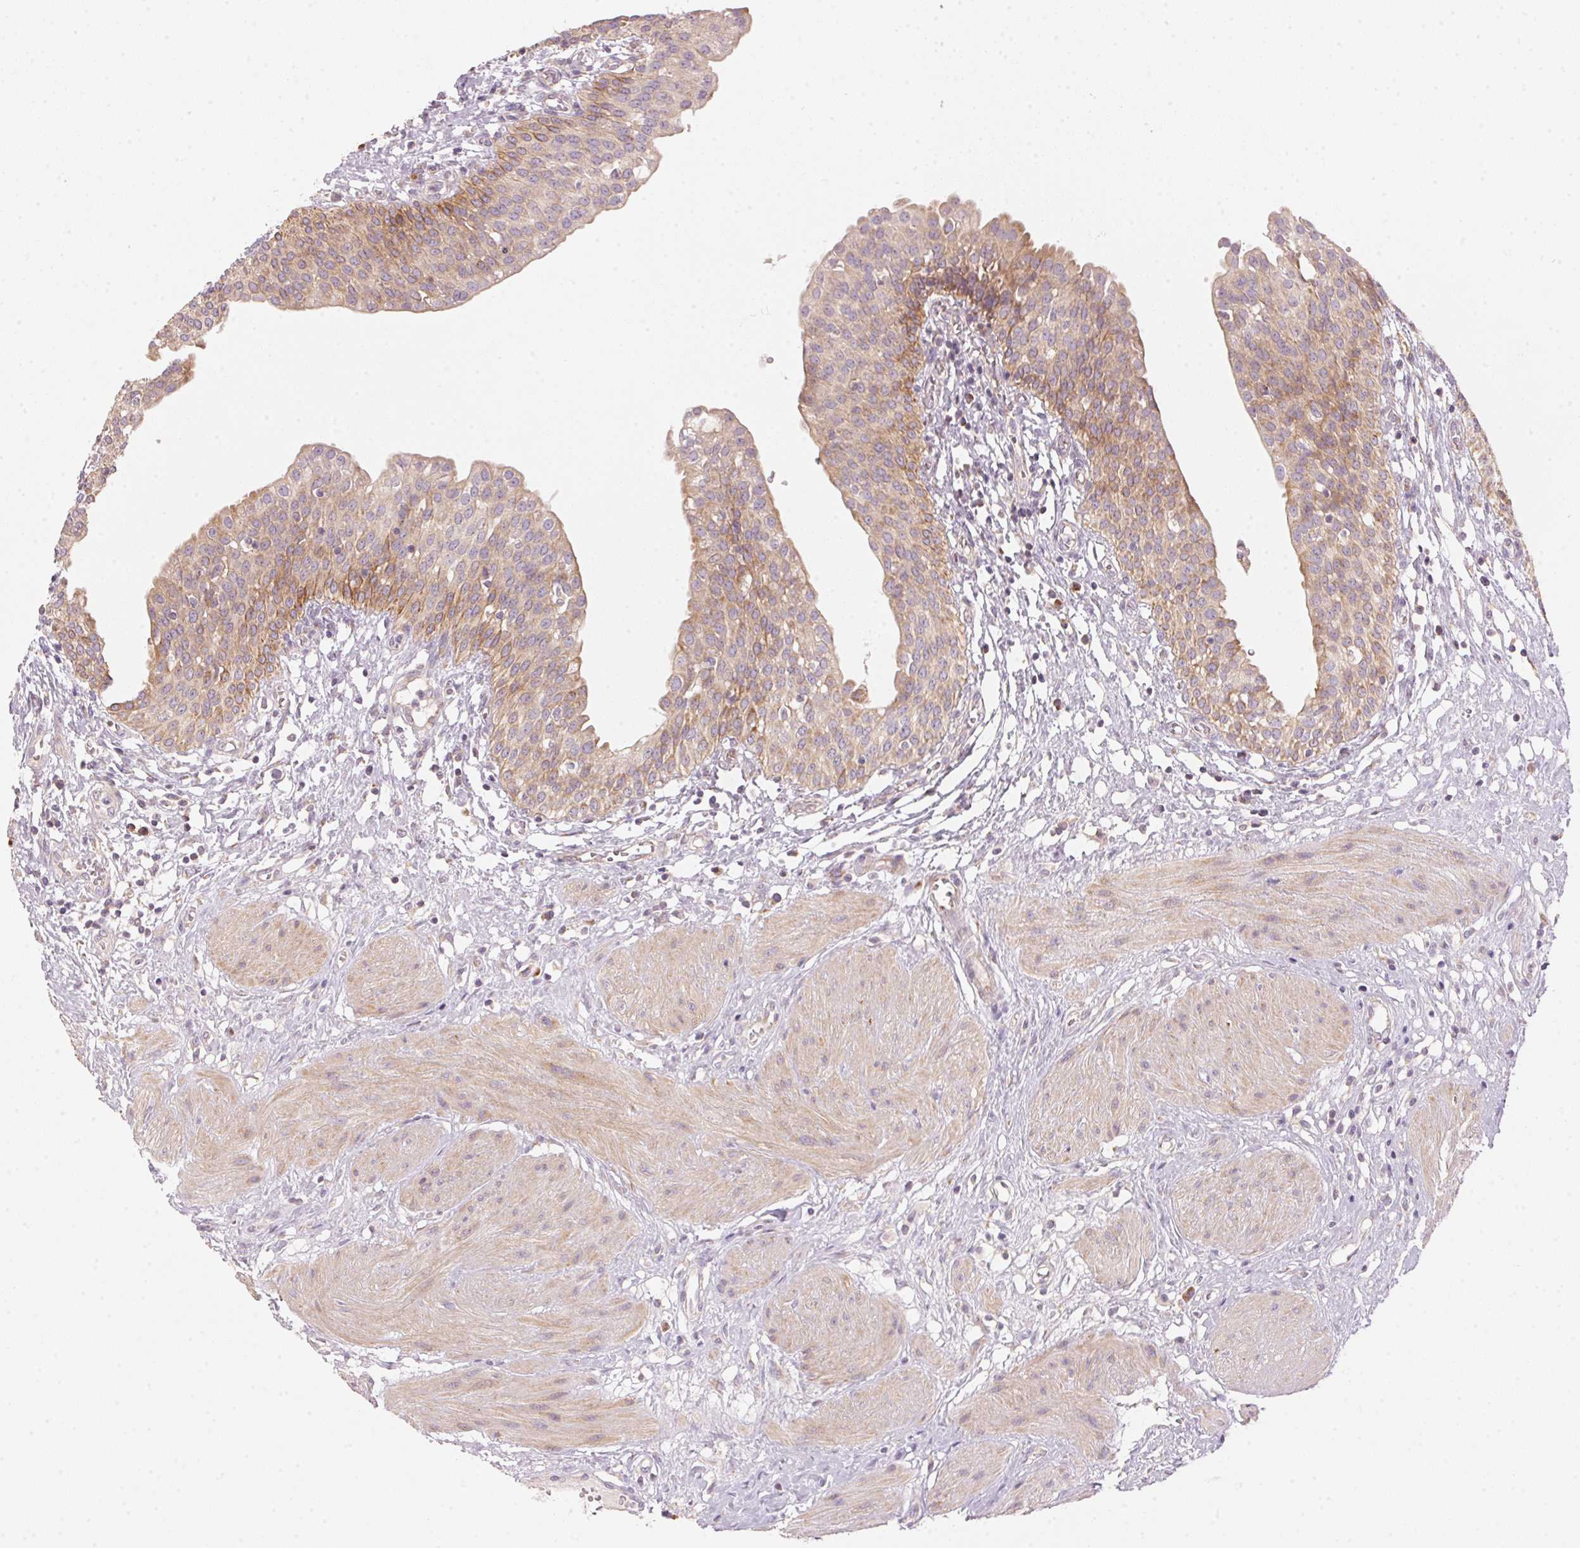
{"staining": {"intensity": "moderate", "quantity": ">75%", "location": "cytoplasmic/membranous"}, "tissue": "urinary bladder", "cell_type": "Urothelial cells", "image_type": "normal", "snomed": [{"axis": "morphology", "description": "Normal tissue, NOS"}, {"axis": "topography", "description": "Urinary bladder"}], "caption": "Protein staining displays moderate cytoplasmic/membranous positivity in about >75% of urothelial cells in normal urinary bladder.", "gene": "BLOC1S2", "patient": {"sex": "male", "age": 55}}